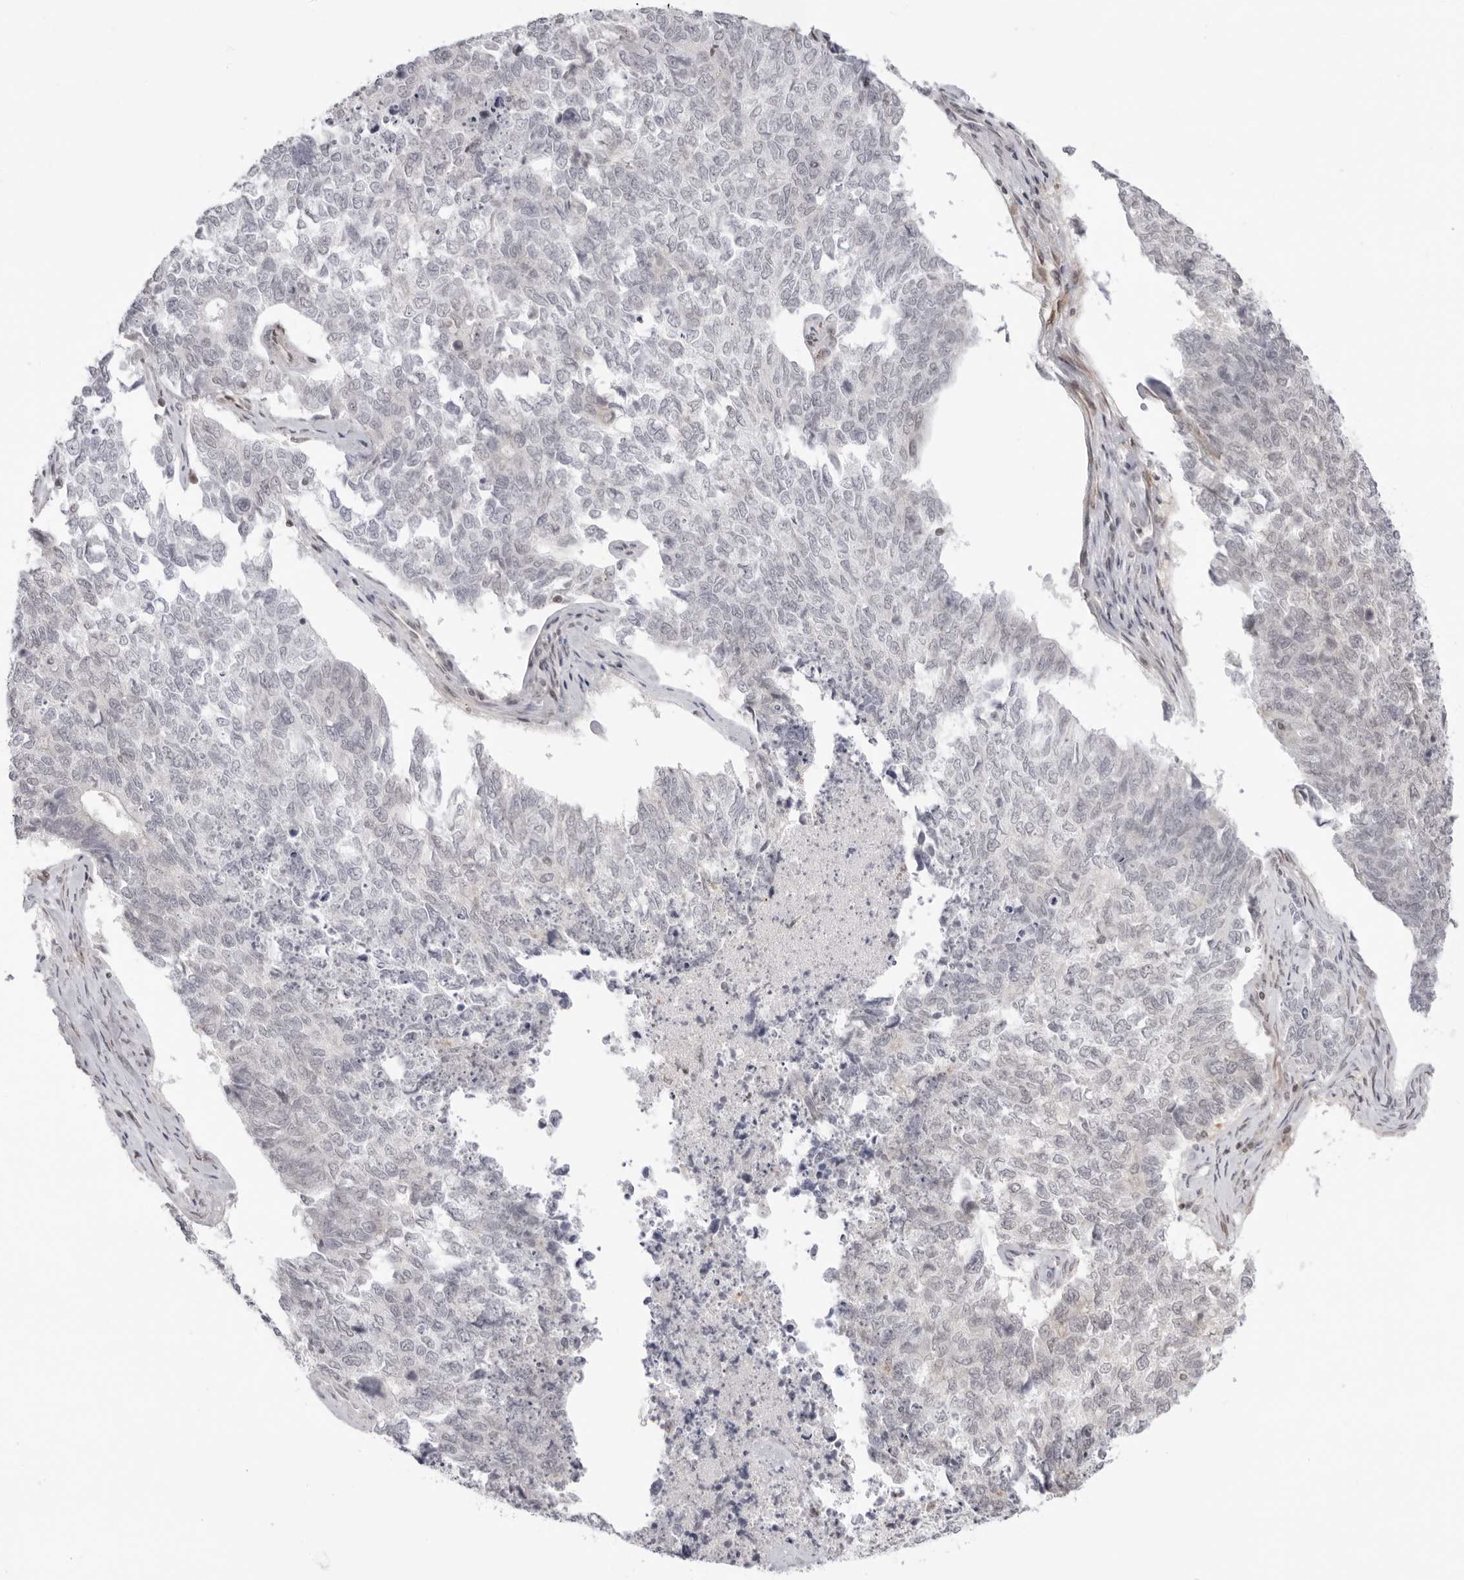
{"staining": {"intensity": "negative", "quantity": "none", "location": "none"}, "tissue": "cervical cancer", "cell_type": "Tumor cells", "image_type": "cancer", "snomed": [{"axis": "morphology", "description": "Squamous cell carcinoma, NOS"}, {"axis": "topography", "description": "Cervix"}], "caption": "The photomicrograph displays no staining of tumor cells in squamous cell carcinoma (cervical). The staining is performed using DAB (3,3'-diaminobenzidine) brown chromogen with nuclei counter-stained in using hematoxylin.", "gene": "RNF146", "patient": {"sex": "female", "age": 63}}